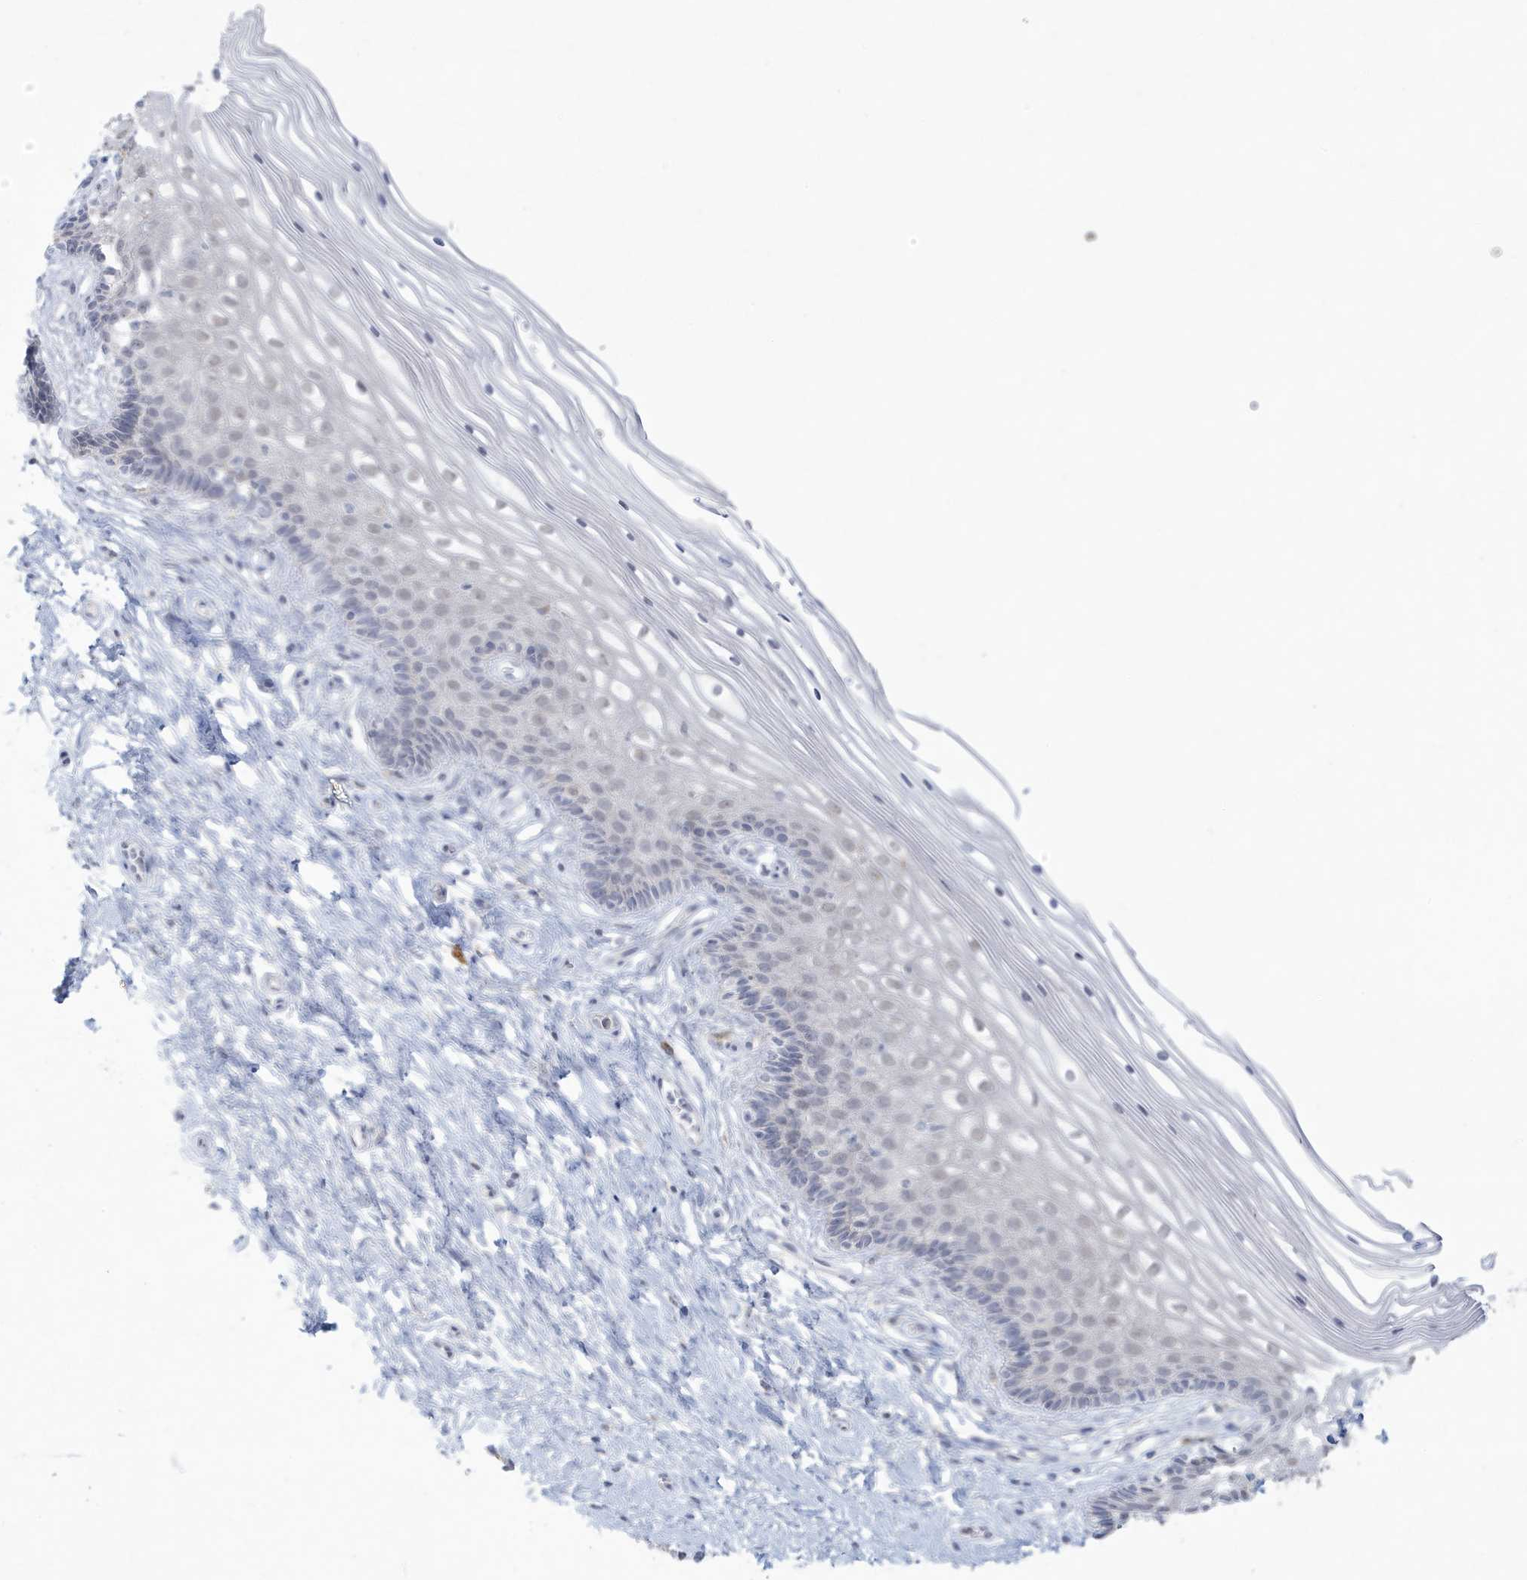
{"staining": {"intensity": "negative", "quantity": "none", "location": "none"}, "tissue": "cervix", "cell_type": "Glandular cells", "image_type": "normal", "snomed": [{"axis": "morphology", "description": "Normal tissue, NOS"}, {"axis": "topography", "description": "Cervix"}], "caption": "This is an IHC micrograph of unremarkable cervix. There is no positivity in glandular cells.", "gene": "HERC6", "patient": {"sex": "female", "age": 33}}